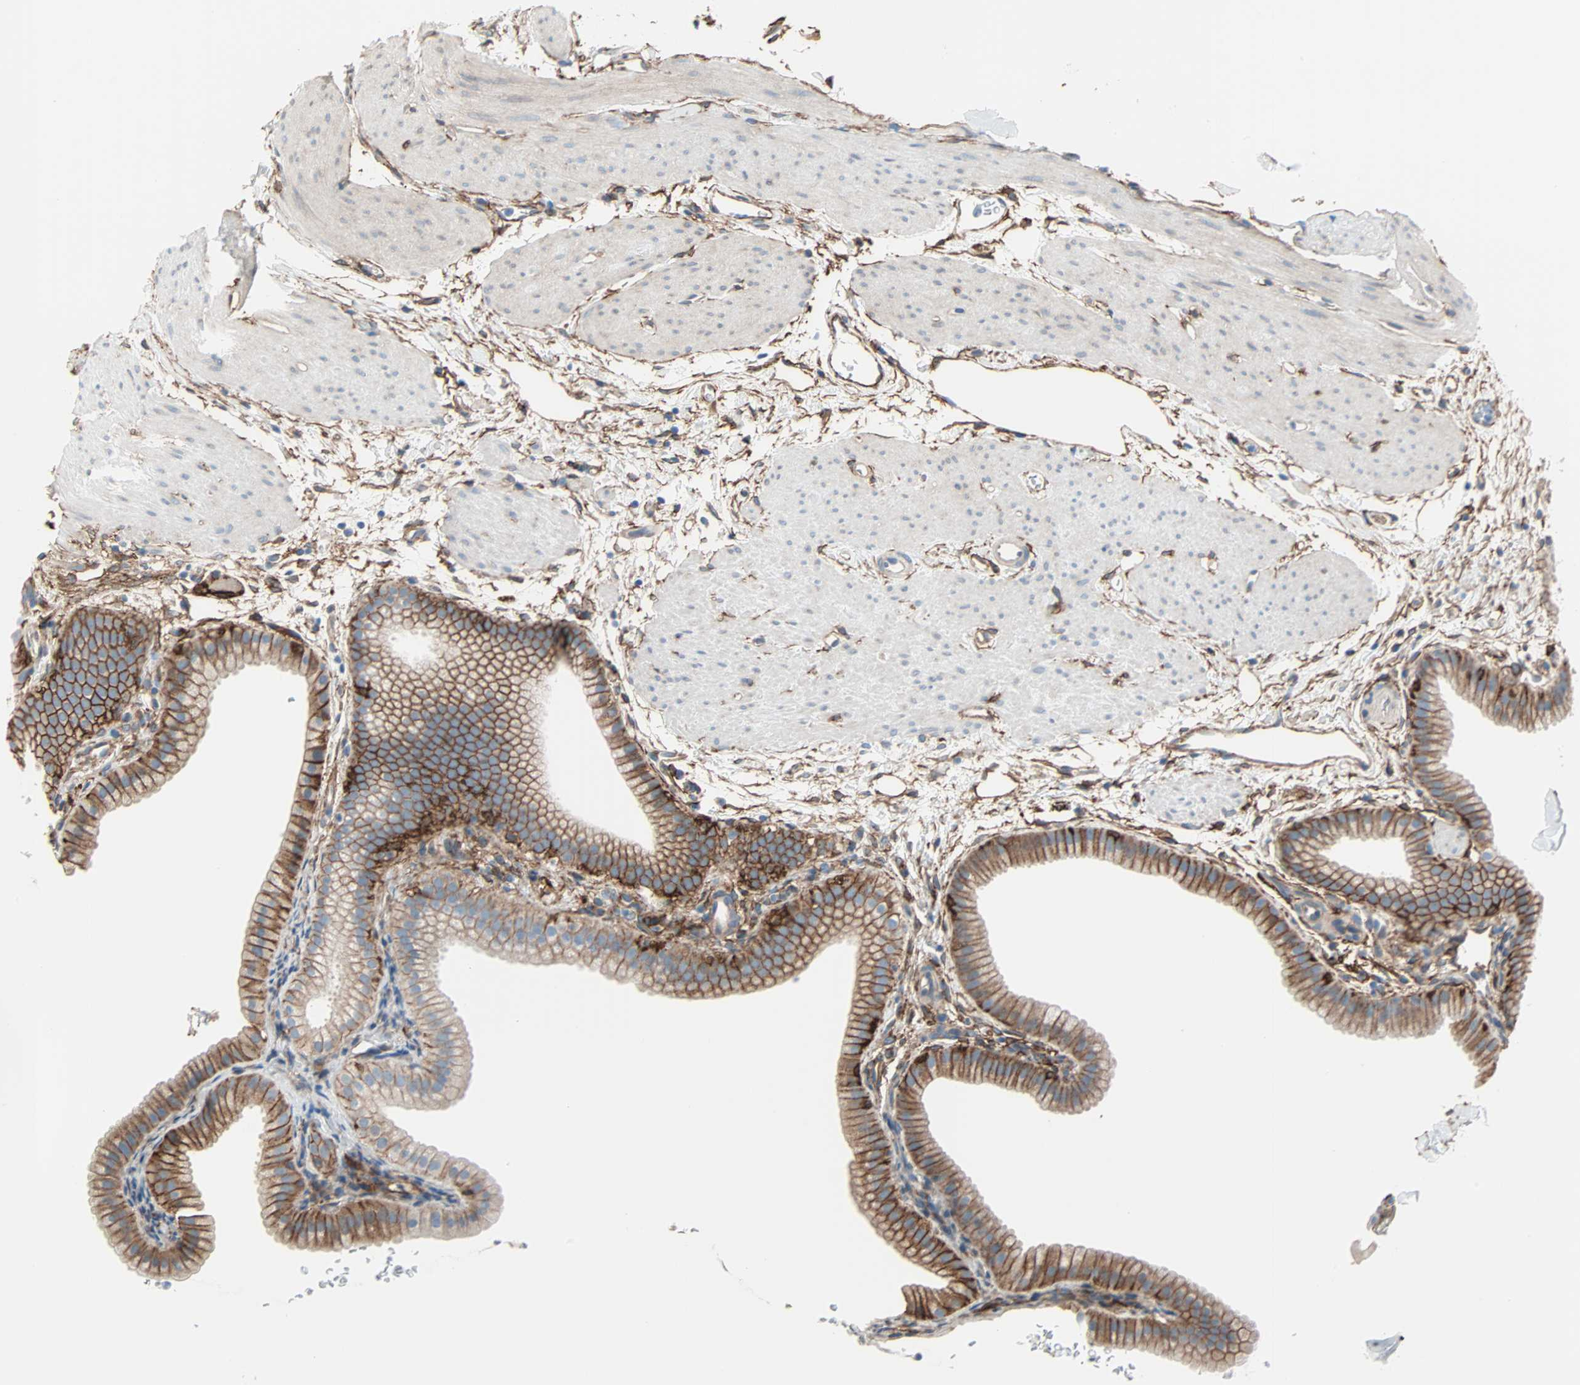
{"staining": {"intensity": "strong", "quantity": ">75%", "location": "cytoplasmic/membranous"}, "tissue": "gallbladder", "cell_type": "Glandular cells", "image_type": "normal", "snomed": [{"axis": "morphology", "description": "Normal tissue, NOS"}, {"axis": "topography", "description": "Gallbladder"}], "caption": "Gallbladder stained for a protein reveals strong cytoplasmic/membranous positivity in glandular cells.", "gene": "EPB41L2", "patient": {"sex": "female", "age": 64}}